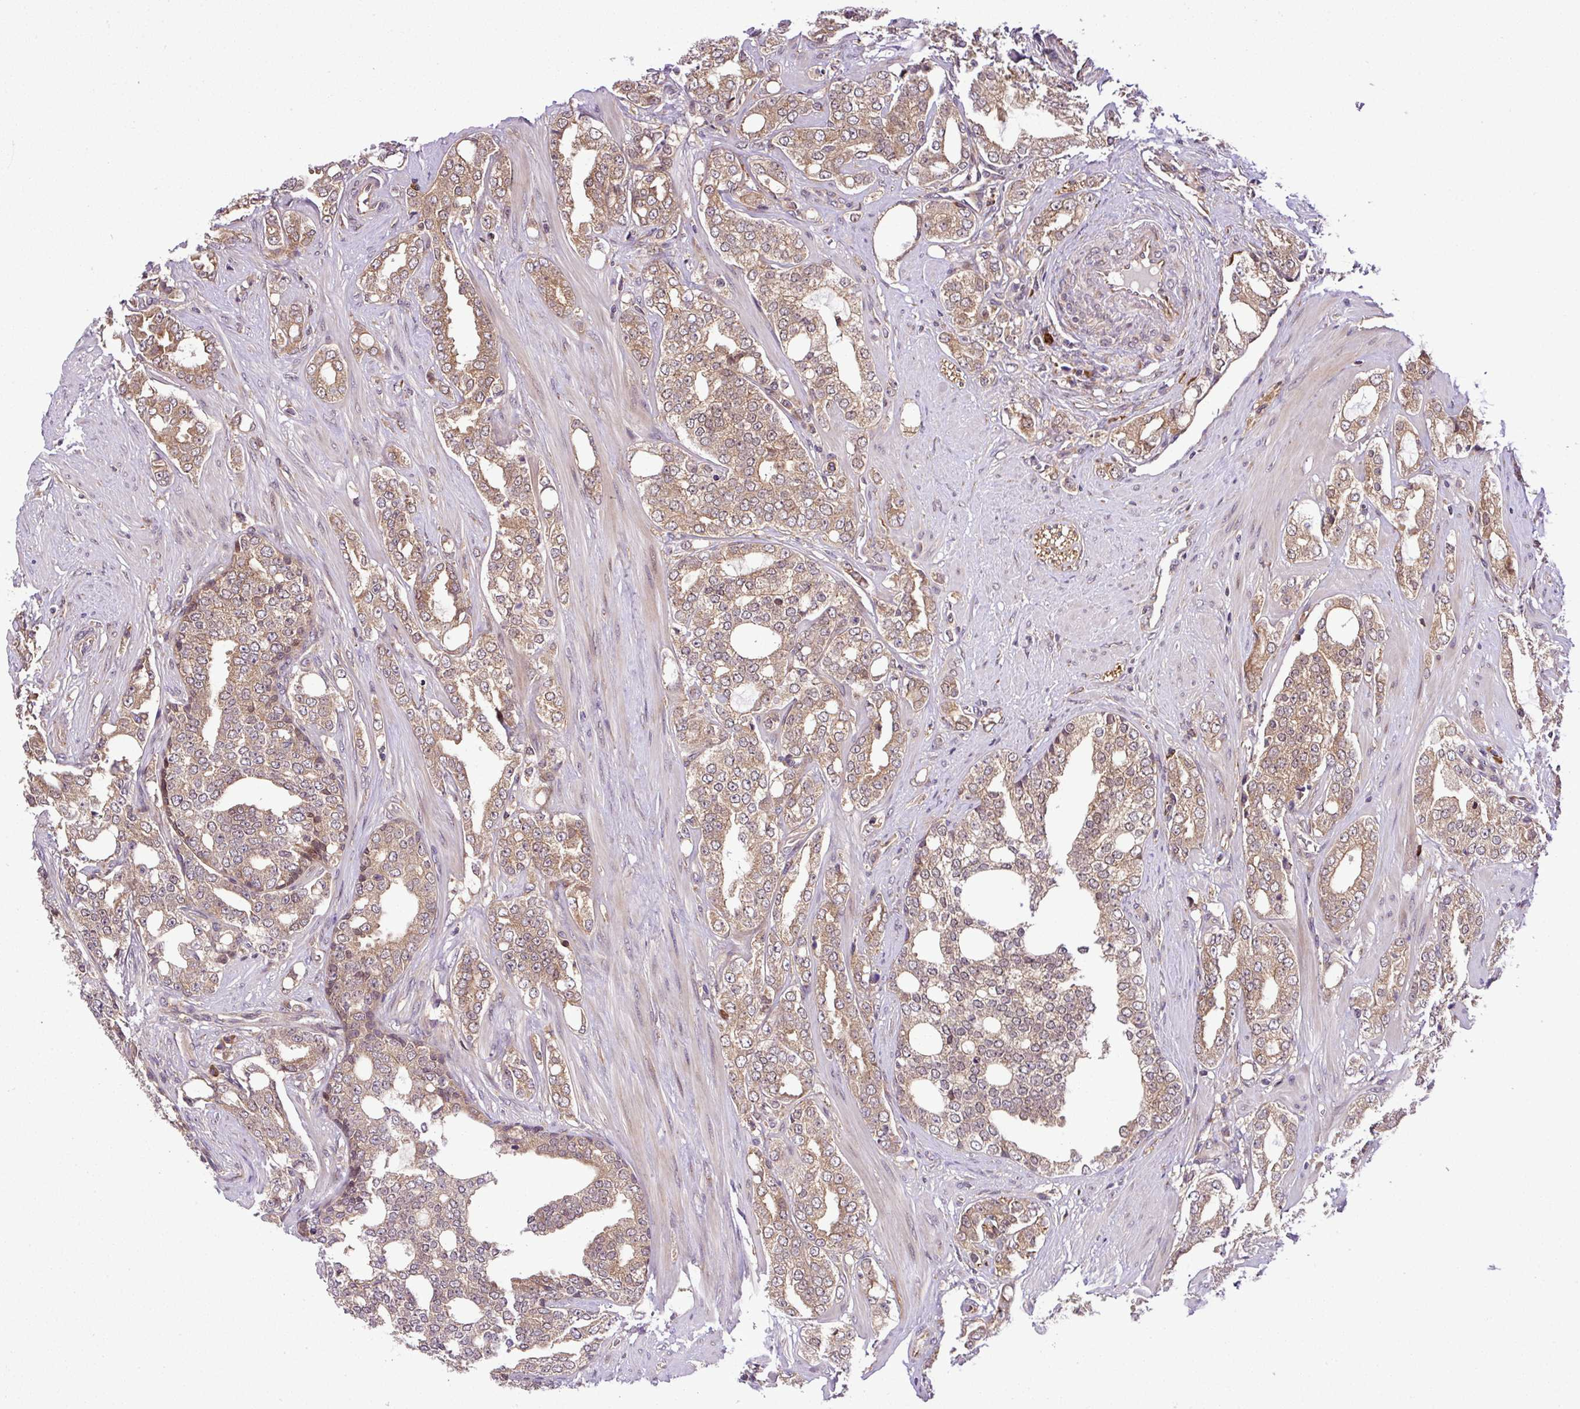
{"staining": {"intensity": "moderate", "quantity": ">75%", "location": "cytoplasmic/membranous"}, "tissue": "prostate cancer", "cell_type": "Tumor cells", "image_type": "cancer", "snomed": [{"axis": "morphology", "description": "Adenocarcinoma, High grade"}, {"axis": "topography", "description": "Prostate"}], "caption": "The immunohistochemical stain labels moderate cytoplasmic/membranous staining in tumor cells of prostate high-grade adenocarcinoma tissue.", "gene": "DLGAP4", "patient": {"sex": "male", "age": 64}}